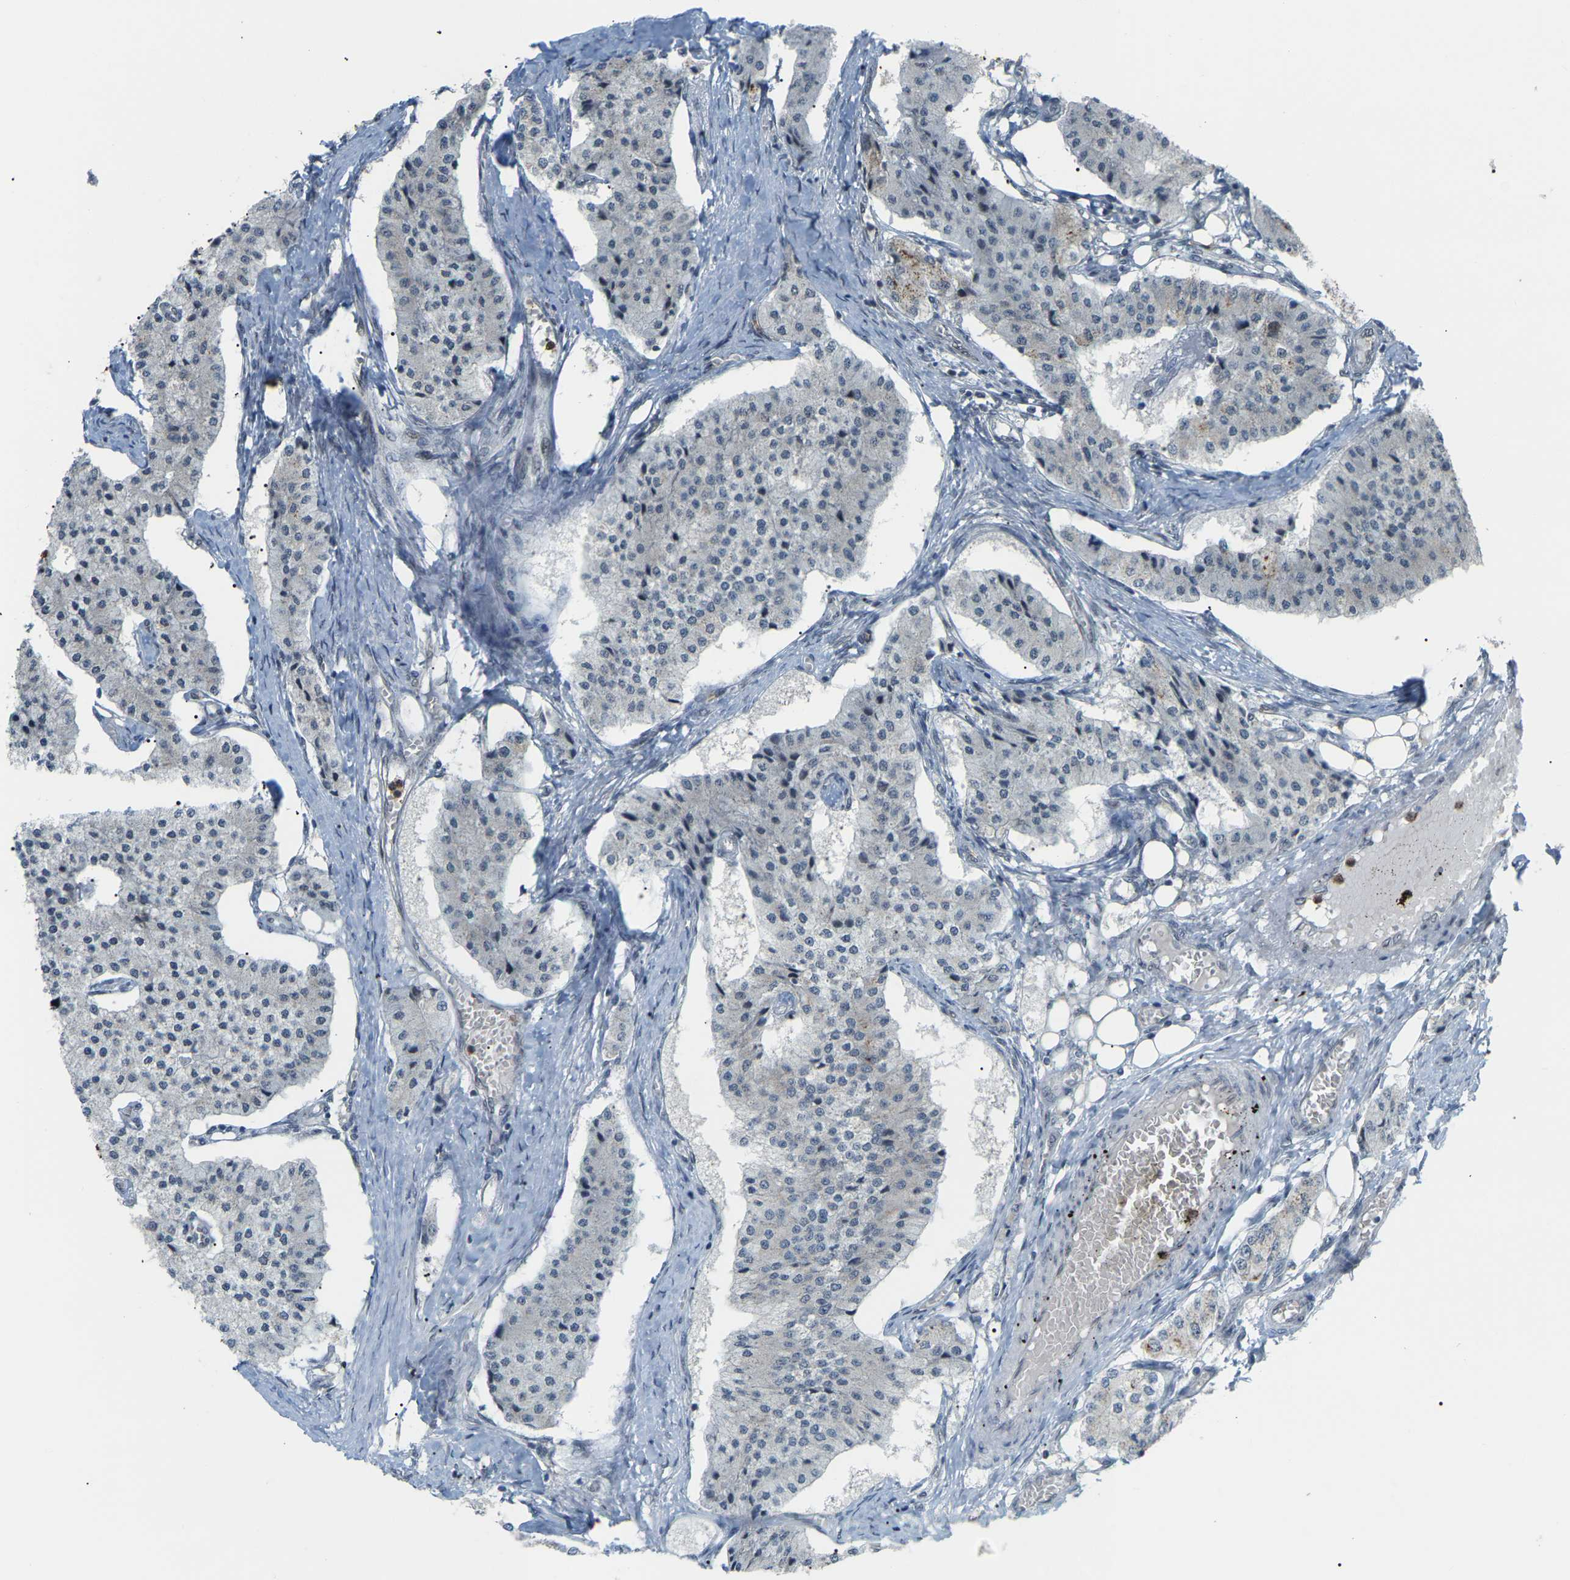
{"staining": {"intensity": "negative", "quantity": "none", "location": "none"}, "tissue": "carcinoid", "cell_type": "Tumor cells", "image_type": "cancer", "snomed": [{"axis": "morphology", "description": "Carcinoid, malignant, NOS"}, {"axis": "topography", "description": "Colon"}], "caption": "Immunohistochemistry of carcinoid exhibits no staining in tumor cells.", "gene": "CROT", "patient": {"sex": "female", "age": 52}}